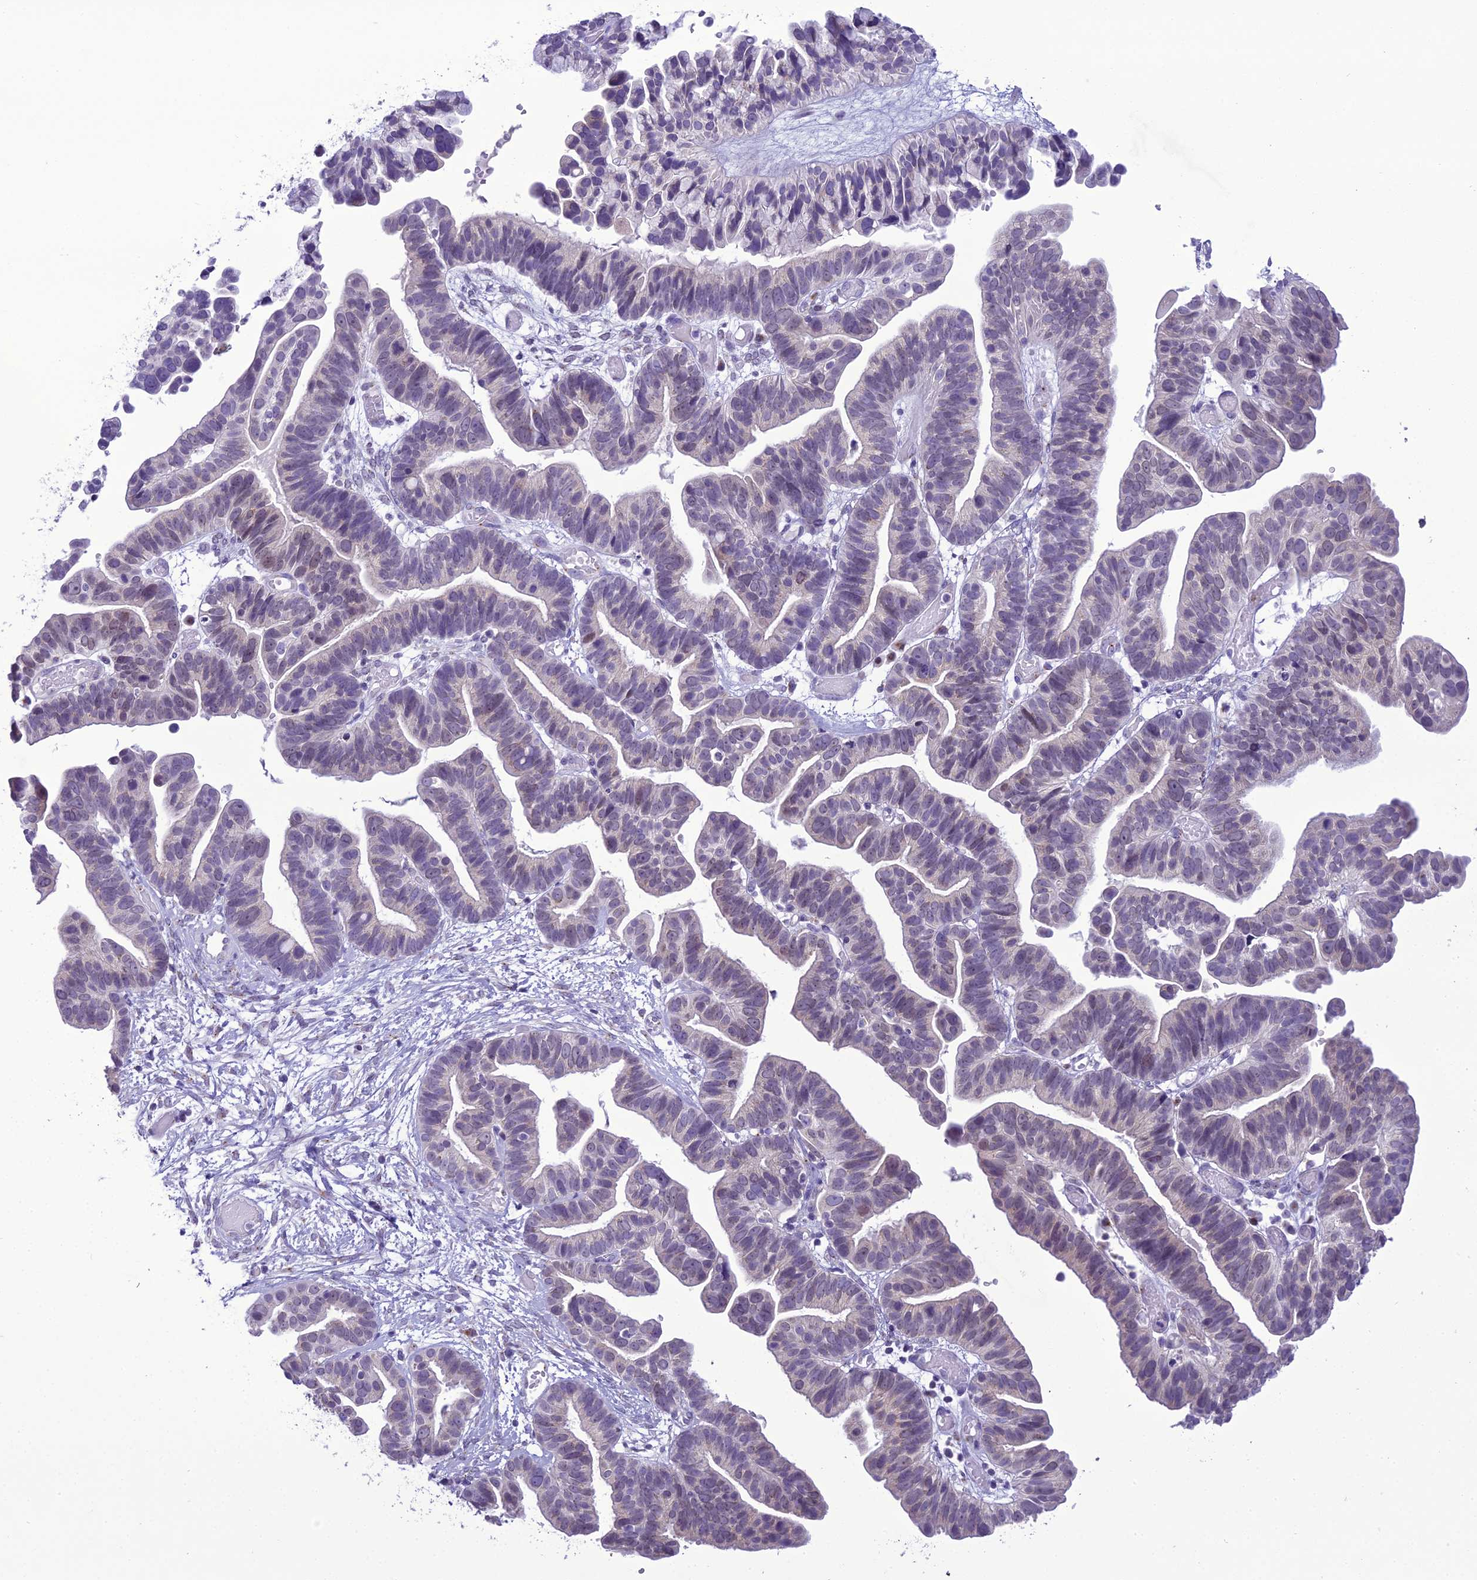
{"staining": {"intensity": "negative", "quantity": "none", "location": "none"}, "tissue": "ovarian cancer", "cell_type": "Tumor cells", "image_type": "cancer", "snomed": [{"axis": "morphology", "description": "Cystadenocarcinoma, serous, NOS"}, {"axis": "topography", "description": "Ovary"}], "caption": "Photomicrograph shows no protein staining in tumor cells of serous cystadenocarcinoma (ovarian) tissue.", "gene": "B9D2", "patient": {"sex": "female", "age": 56}}